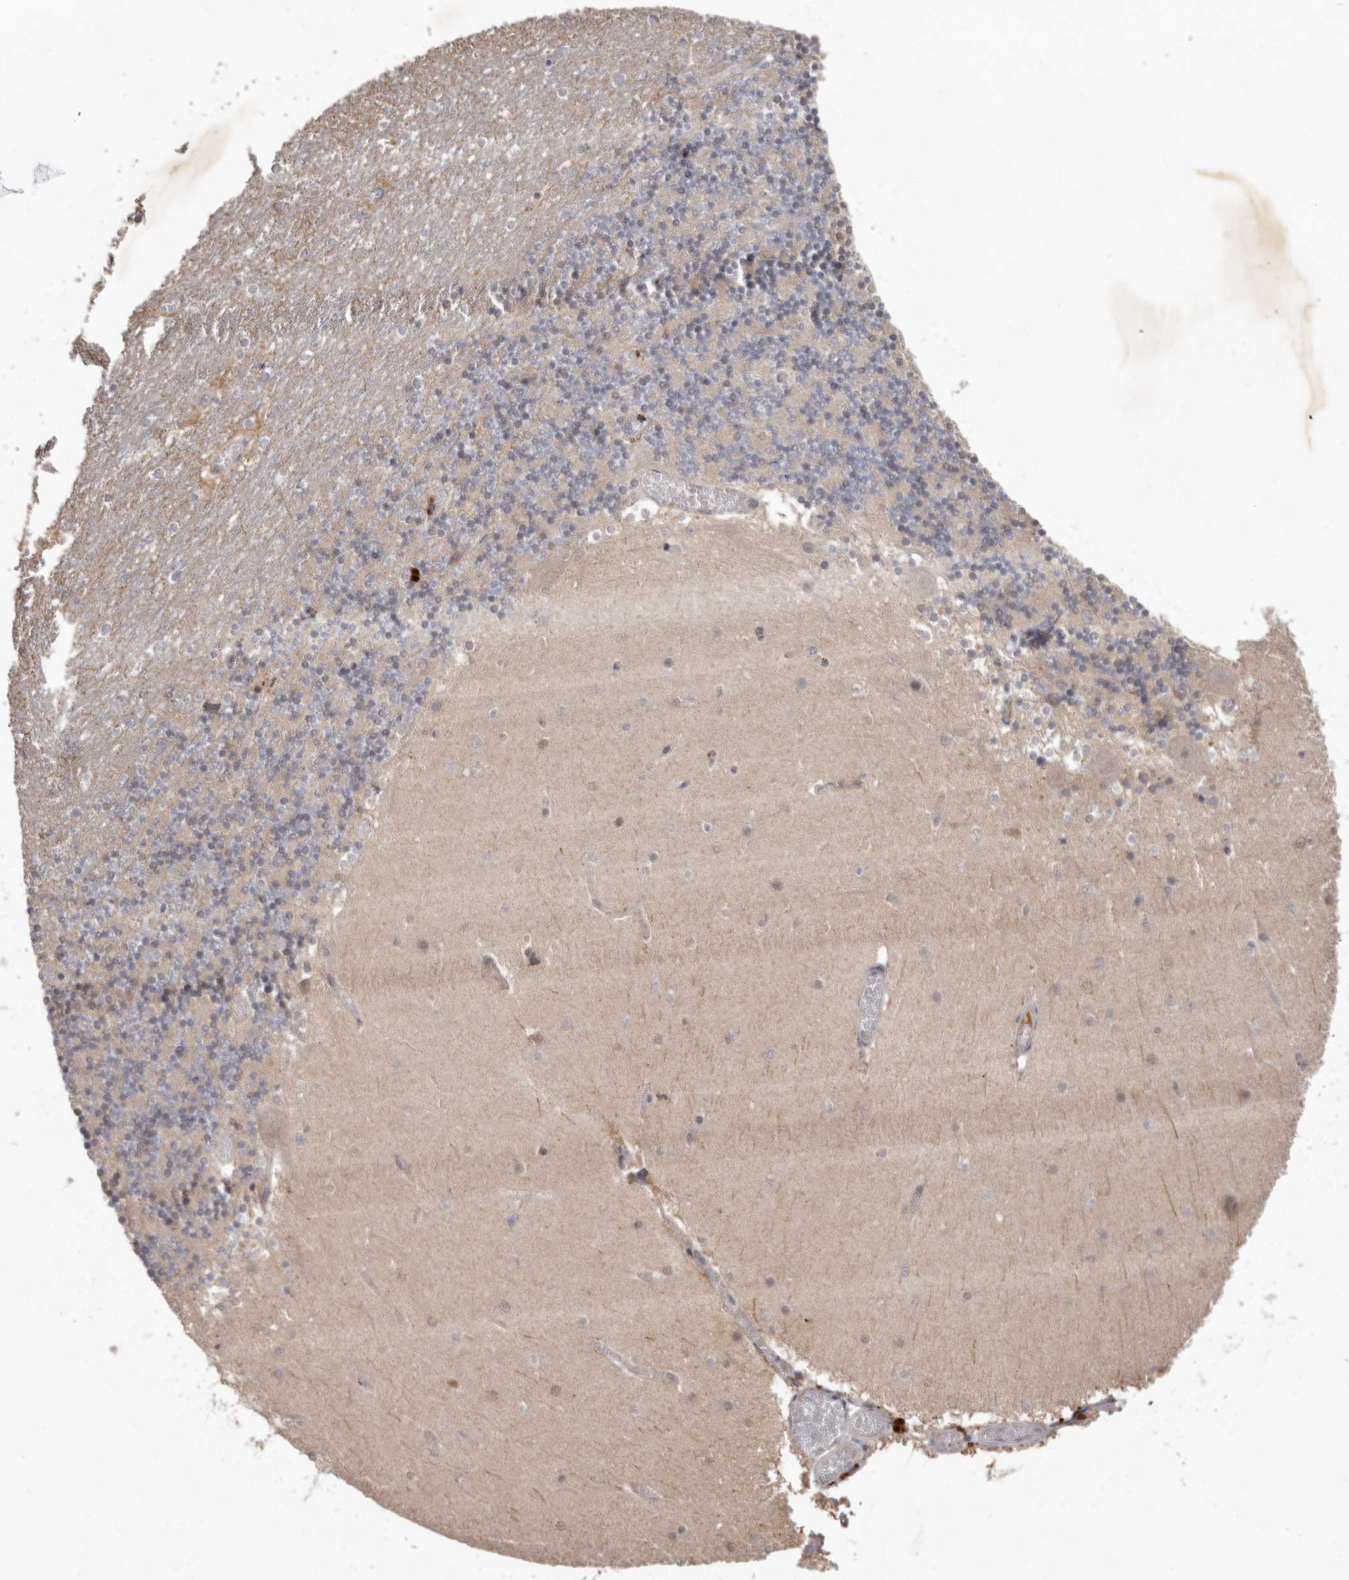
{"staining": {"intensity": "negative", "quantity": "none", "location": "none"}, "tissue": "cerebellum", "cell_type": "Cells in granular layer", "image_type": "normal", "snomed": [{"axis": "morphology", "description": "Normal tissue, NOS"}, {"axis": "topography", "description": "Cerebellum"}], "caption": "Immunohistochemistry (IHC) image of unremarkable cerebellum stained for a protein (brown), which reveals no expression in cells in granular layer. The staining is performed using DAB (3,3'-diaminobenzidine) brown chromogen with nuclei counter-stained in using hematoxylin.", "gene": "NMUR1", "patient": {"sex": "female", "age": 28}}